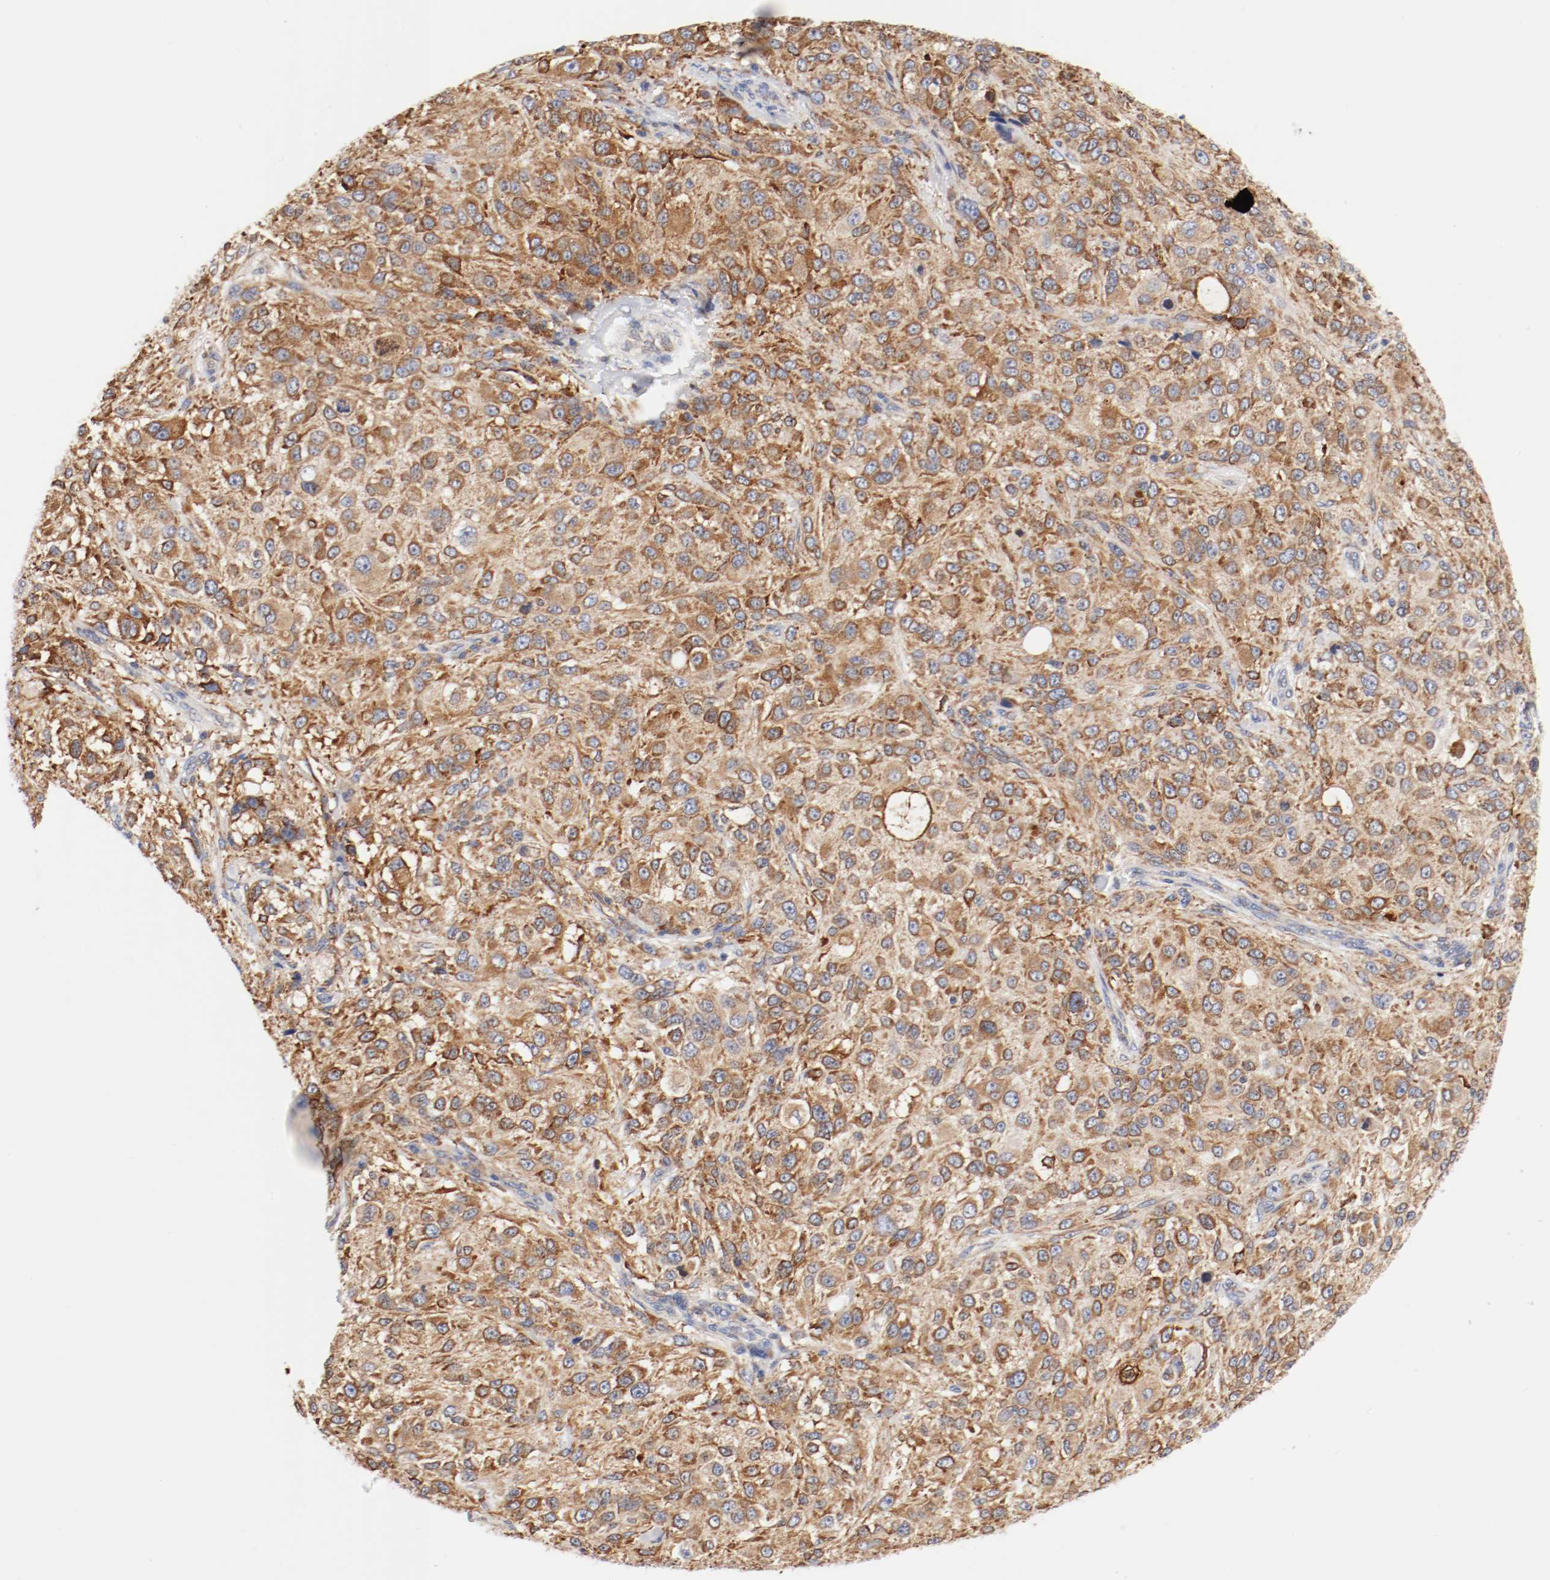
{"staining": {"intensity": "moderate", "quantity": ">75%", "location": "cytoplasmic/membranous"}, "tissue": "melanoma", "cell_type": "Tumor cells", "image_type": "cancer", "snomed": [{"axis": "morphology", "description": "Necrosis, NOS"}, {"axis": "morphology", "description": "Malignant melanoma, NOS"}, {"axis": "topography", "description": "Skin"}], "caption": "A medium amount of moderate cytoplasmic/membranous positivity is identified in approximately >75% of tumor cells in melanoma tissue.", "gene": "PDPK1", "patient": {"sex": "female", "age": 87}}